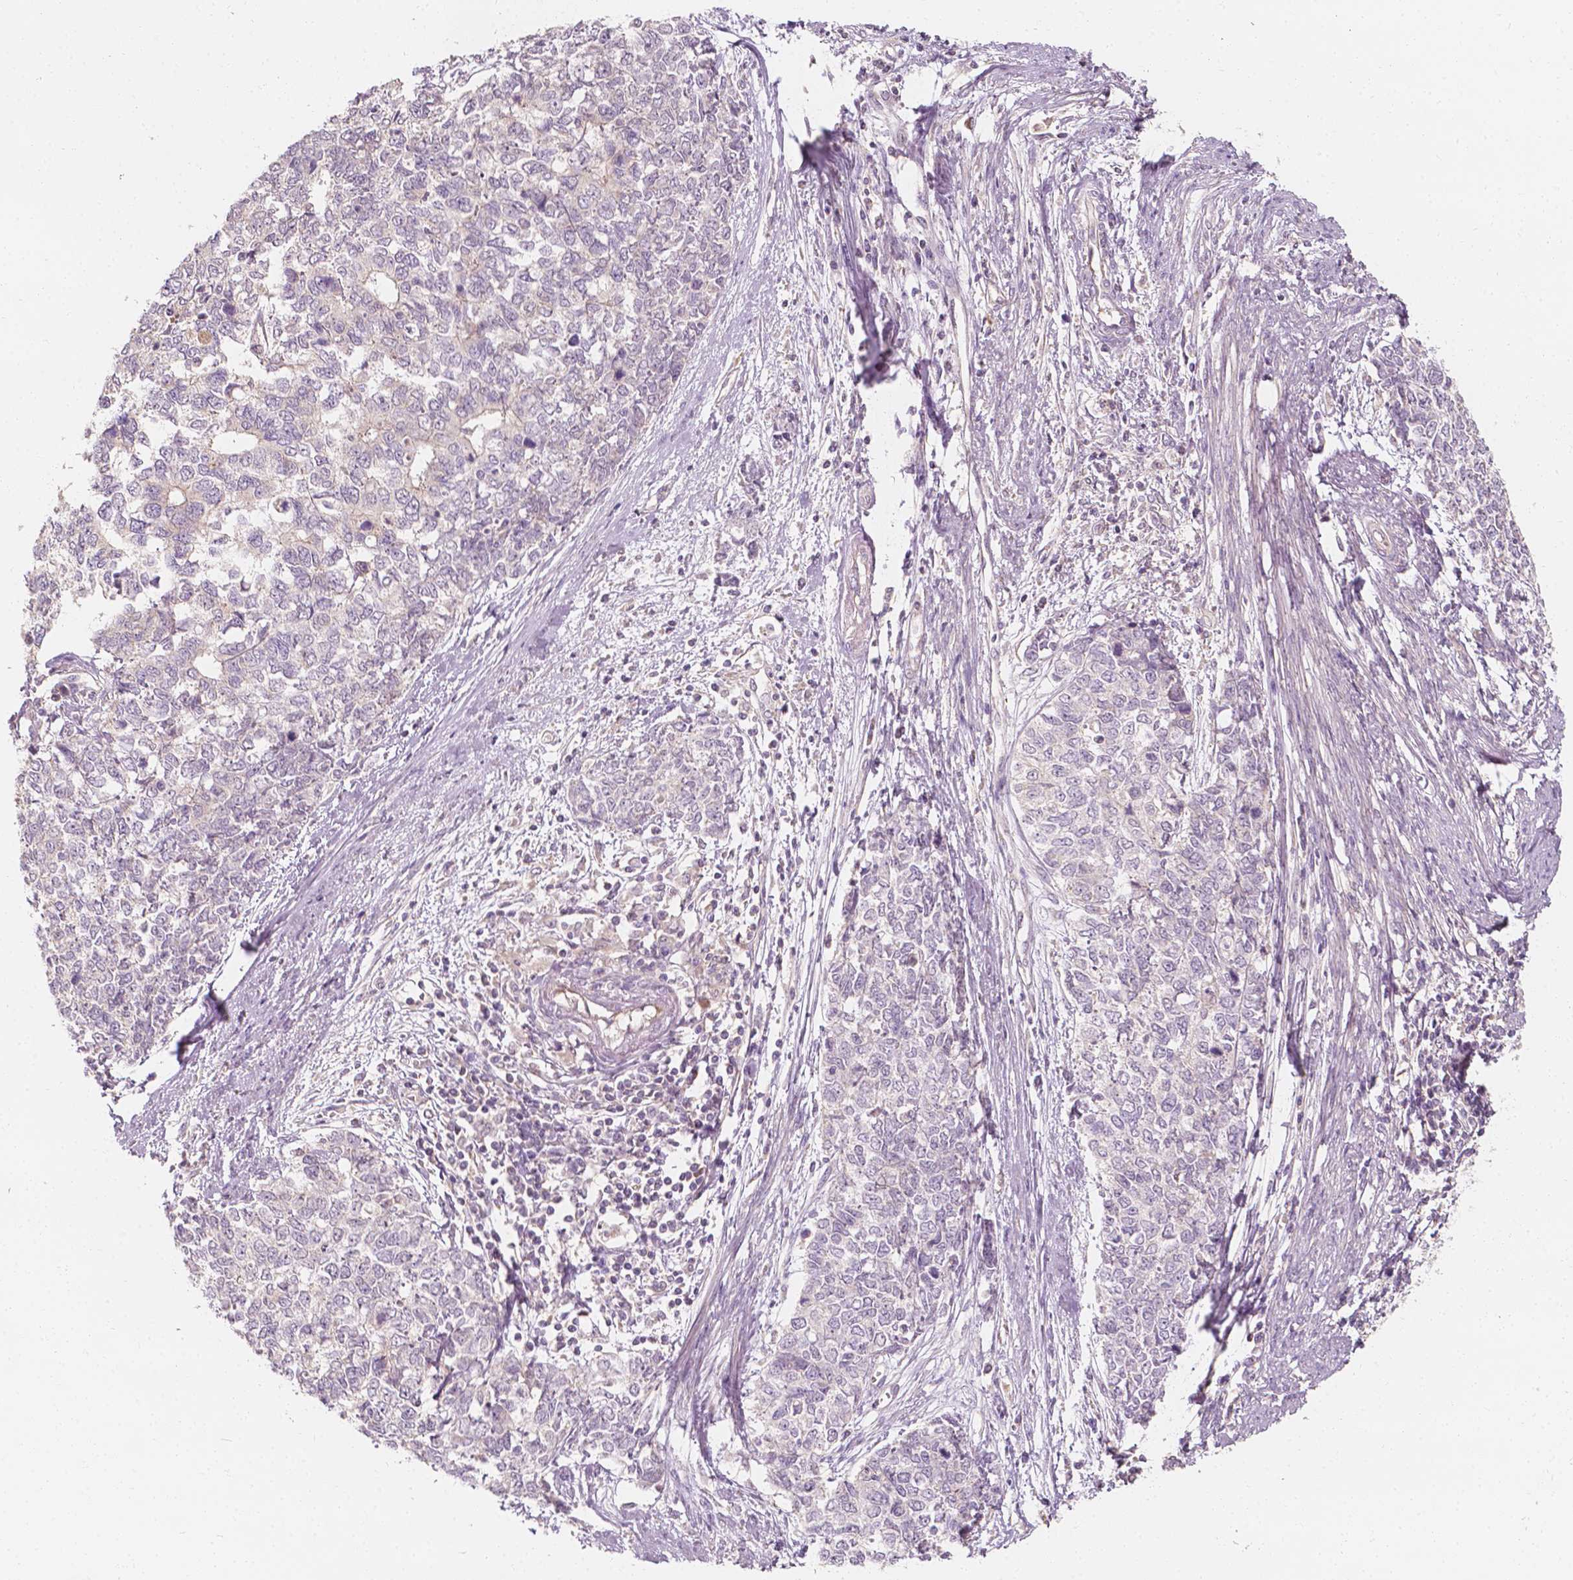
{"staining": {"intensity": "negative", "quantity": "none", "location": "none"}, "tissue": "cervical cancer", "cell_type": "Tumor cells", "image_type": "cancer", "snomed": [{"axis": "morphology", "description": "Adenocarcinoma, NOS"}, {"axis": "topography", "description": "Cervix"}], "caption": "This is an immunohistochemistry histopathology image of cervical cancer. There is no staining in tumor cells.", "gene": "SHPK", "patient": {"sex": "female", "age": 63}}